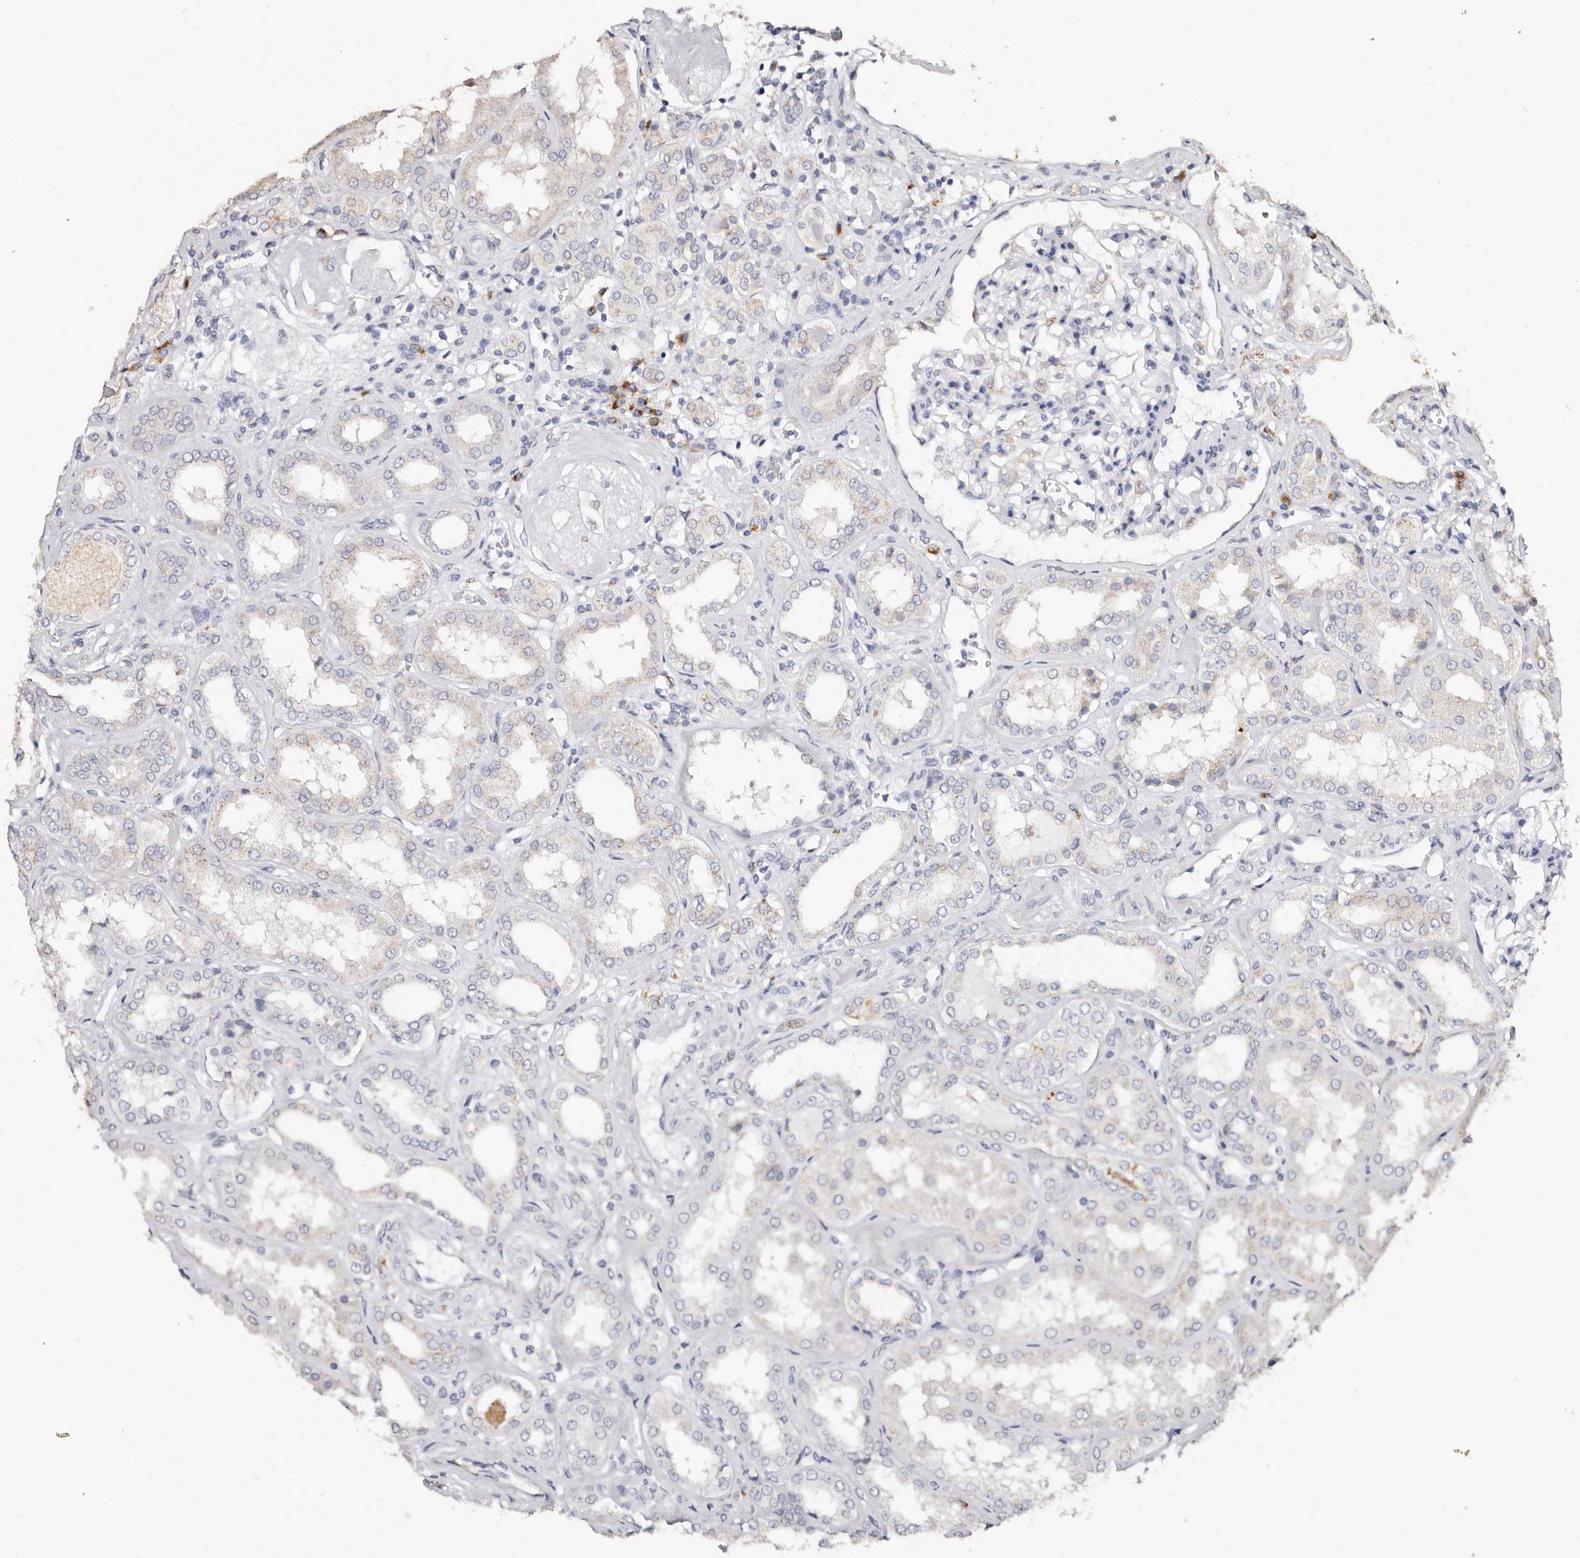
{"staining": {"intensity": "negative", "quantity": "none", "location": "none"}, "tissue": "kidney", "cell_type": "Cells in glomeruli", "image_type": "normal", "snomed": [{"axis": "morphology", "description": "Normal tissue, NOS"}, {"axis": "topography", "description": "Kidney"}], "caption": "DAB (3,3'-diaminobenzidine) immunohistochemical staining of benign kidney shows no significant expression in cells in glomeruli.", "gene": "LGALS7B", "patient": {"sex": "female", "age": 56}}